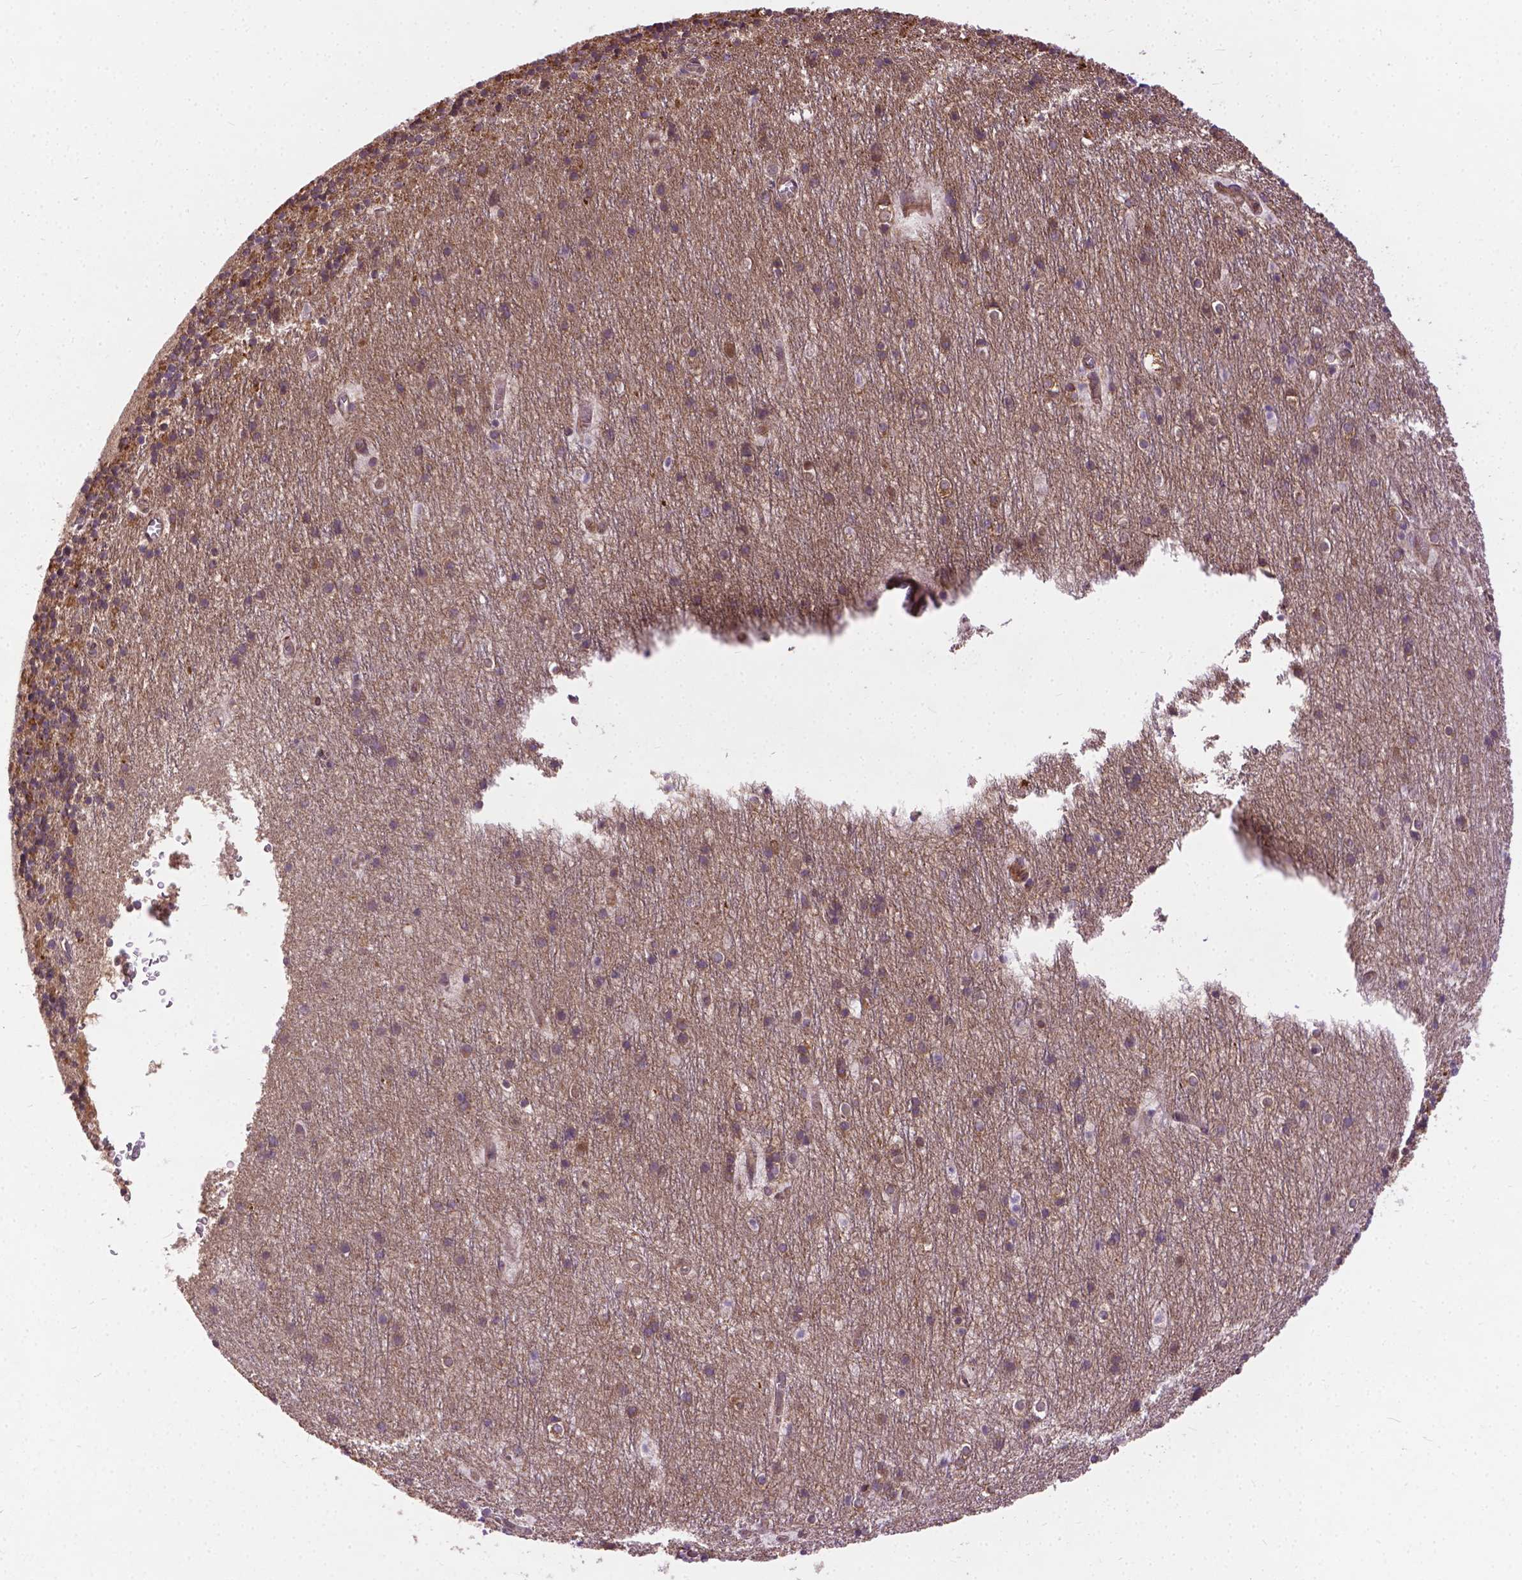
{"staining": {"intensity": "moderate", "quantity": ">75%", "location": "cytoplasmic/membranous"}, "tissue": "cerebellum", "cell_type": "Cells in granular layer", "image_type": "normal", "snomed": [{"axis": "morphology", "description": "Normal tissue, NOS"}, {"axis": "topography", "description": "Cerebellum"}], "caption": "Immunohistochemical staining of normal human cerebellum reveals medium levels of moderate cytoplasmic/membranous expression in approximately >75% of cells in granular layer. The staining was performed using DAB (3,3'-diaminobenzidine) to visualize the protein expression in brown, while the nuclei were stained in blue with hematoxylin (Magnification: 20x).", "gene": "MZT1", "patient": {"sex": "male", "age": 70}}